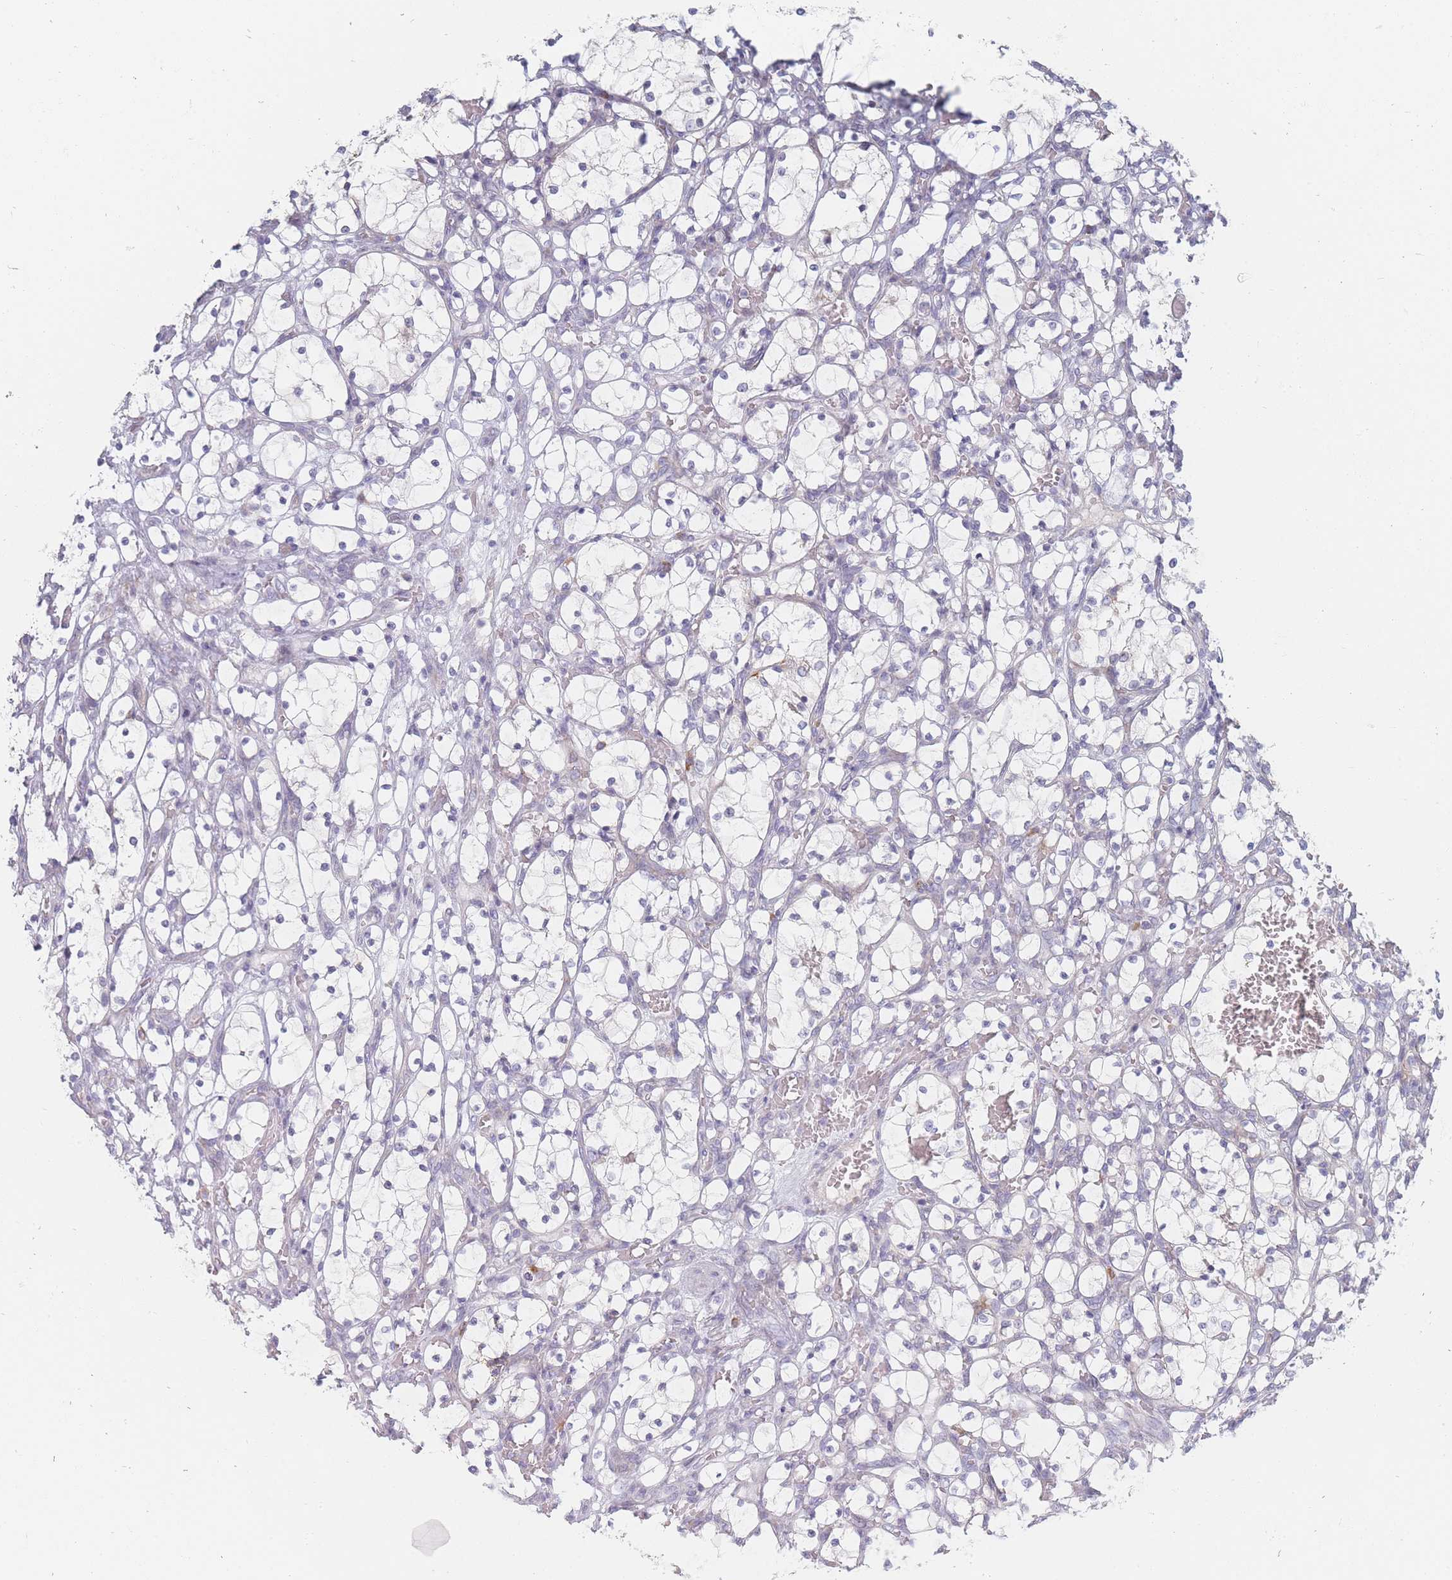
{"staining": {"intensity": "negative", "quantity": "none", "location": "none"}, "tissue": "renal cancer", "cell_type": "Tumor cells", "image_type": "cancer", "snomed": [{"axis": "morphology", "description": "Adenocarcinoma, NOS"}, {"axis": "topography", "description": "Kidney"}], "caption": "Immunohistochemistry (IHC) of human renal cancer (adenocarcinoma) exhibits no expression in tumor cells.", "gene": "SPATS1", "patient": {"sex": "female", "age": 69}}